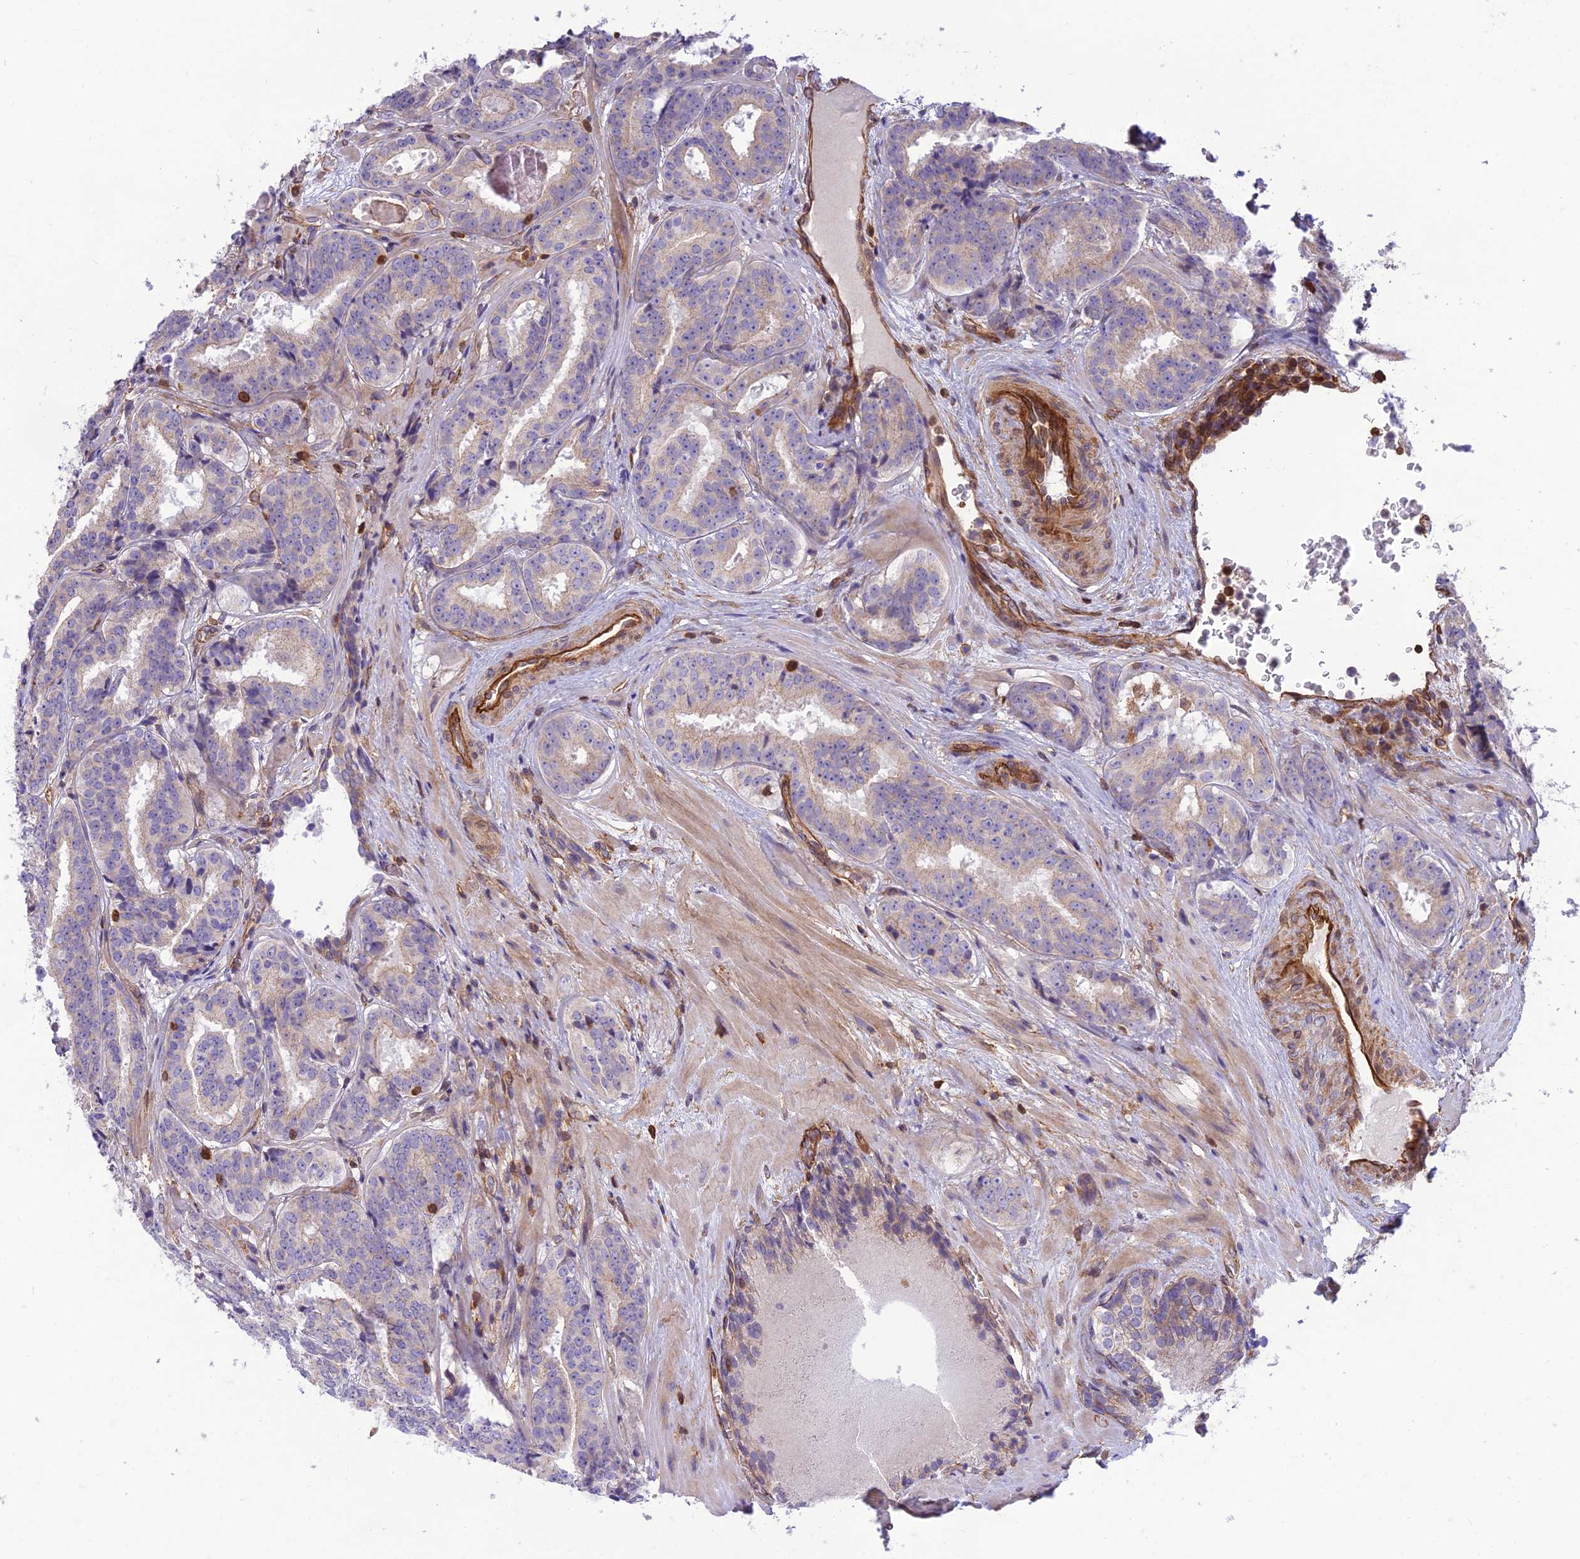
{"staining": {"intensity": "negative", "quantity": "none", "location": "none"}, "tissue": "prostate cancer", "cell_type": "Tumor cells", "image_type": "cancer", "snomed": [{"axis": "morphology", "description": "Adenocarcinoma, High grade"}, {"axis": "topography", "description": "Prostate"}], "caption": "Immunohistochemical staining of human prostate cancer (high-grade adenocarcinoma) displays no significant positivity in tumor cells.", "gene": "HPSE2", "patient": {"sex": "male", "age": 57}}